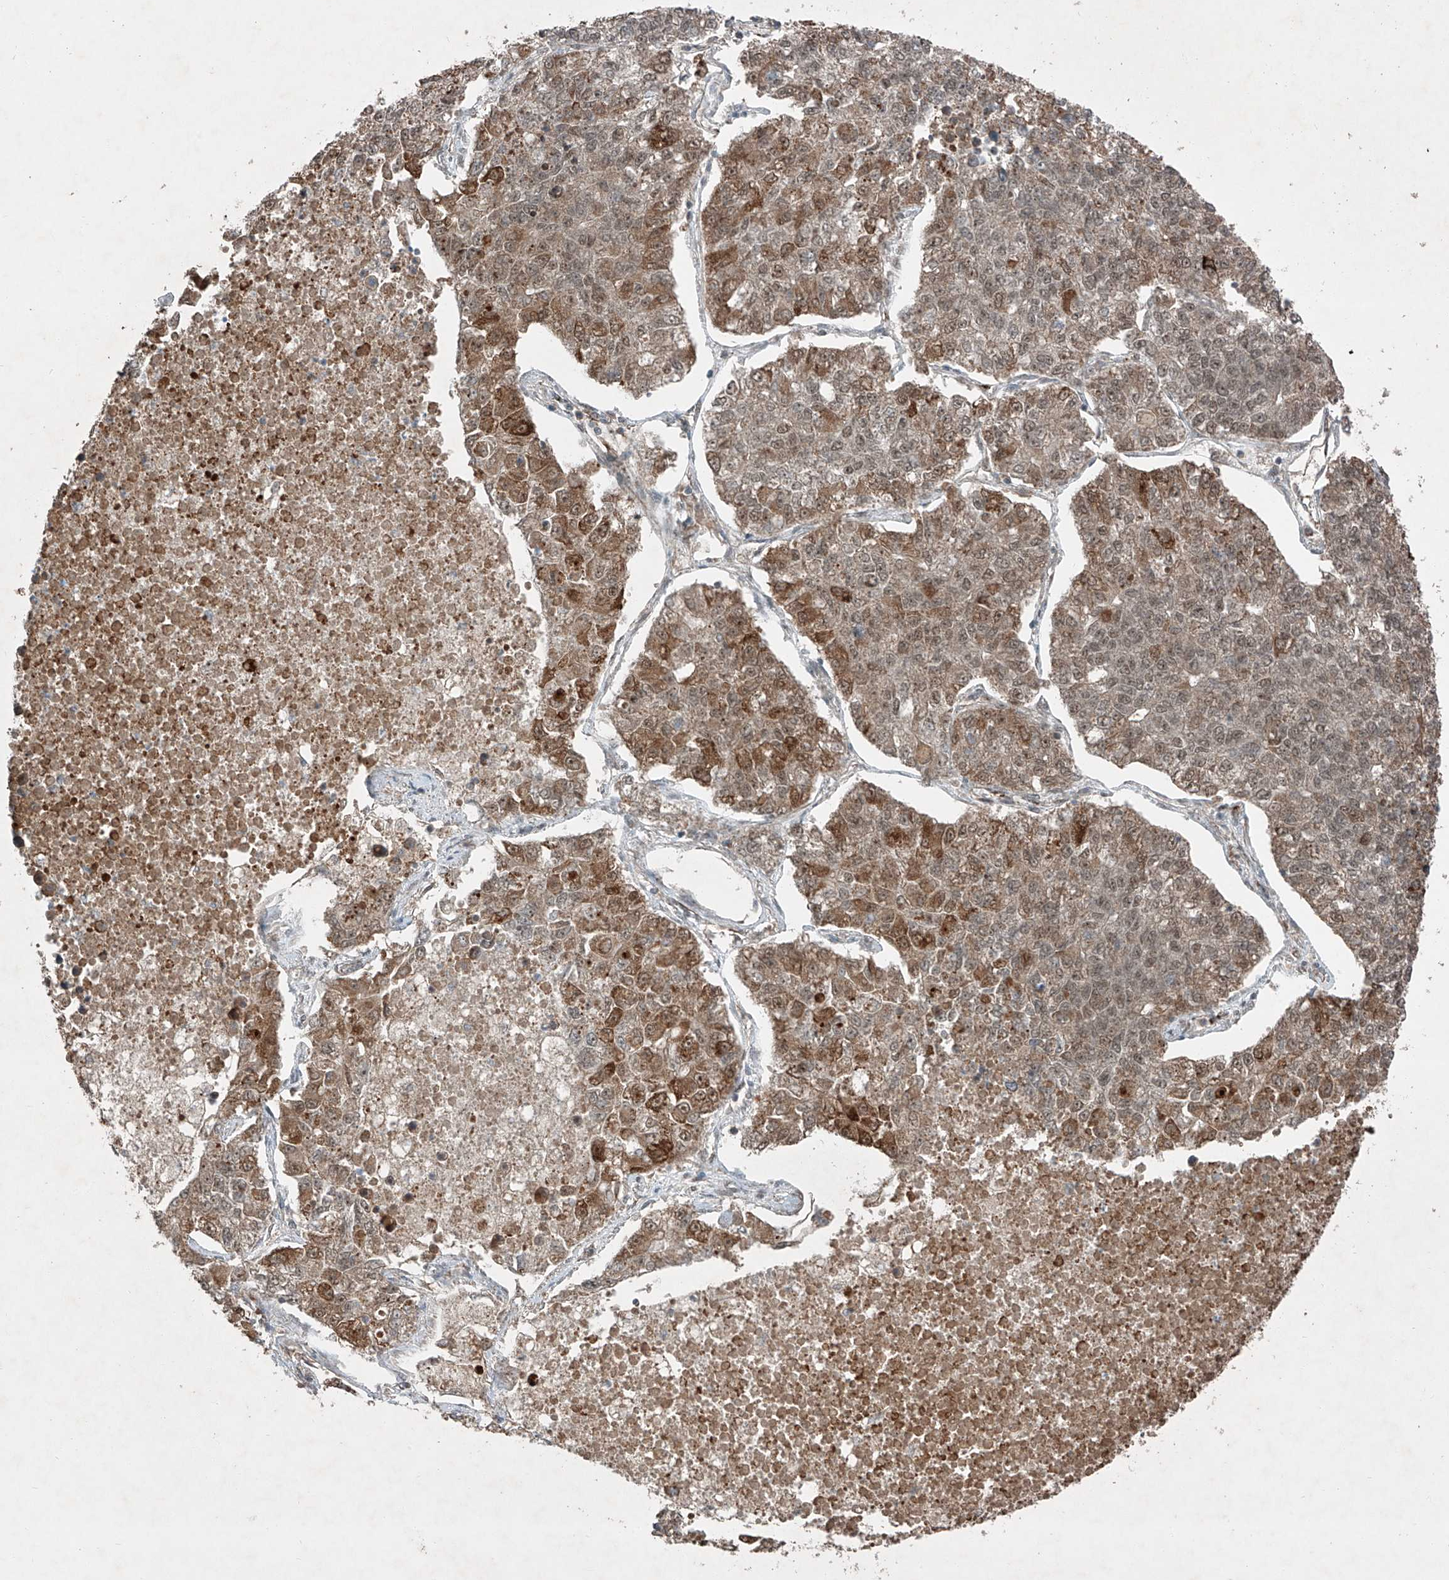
{"staining": {"intensity": "moderate", "quantity": ">75%", "location": "cytoplasmic/membranous,nuclear"}, "tissue": "lung cancer", "cell_type": "Tumor cells", "image_type": "cancer", "snomed": [{"axis": "morphology", "description": "Adenocarcinoma, NOS"}, {"axis": "topography", "description": "Lung"}], "caption": "Immunohistochemical staining of lung adenocarcinoma exhibits medium levels of moderate cytoplasmic/membranous and nuclear protein positivity in about >75% of tumor cells.", "gene": "ZNF620", "patient": {"sex": "male", "age": 49}}